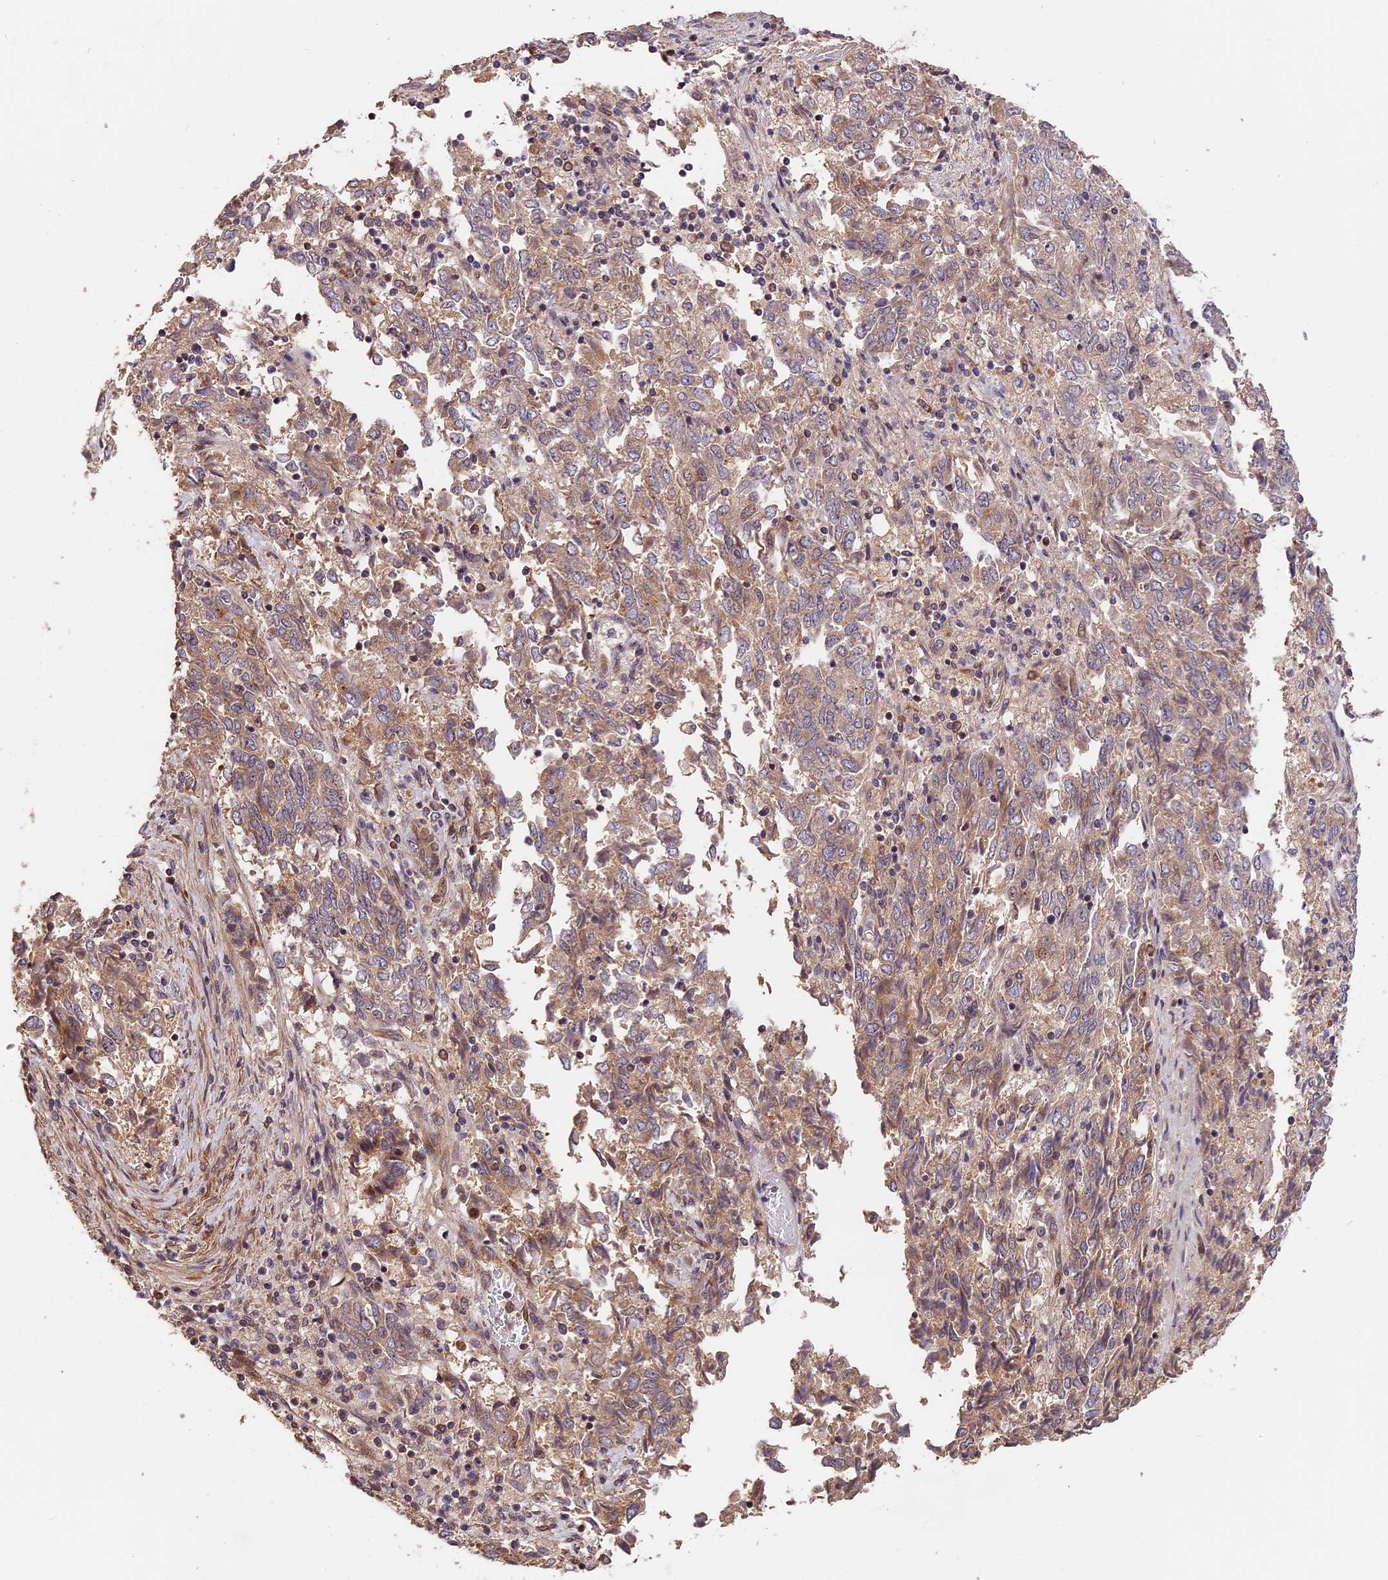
{"staining": {"intensity": "weak", "quantity": ">75%", "location": "cytoplasmic/membranous"}, "tissue": "endometrial cancer", "cell_type": "Tumor cells", "image_type": "cancer", "snomed": [{"axis": "morphology", "description": "Adenocarcinoma, NOS"}, {"axis": "topography", "description": "Endometrium"}], "caption": "Endometrial adenocarcinoma stained for a protein demonstrates weak cytoplasmic/membranous positivity in tumor cells.", "gene": "ARHGAP17", "patient": {"sex": "female", "age": 80}}